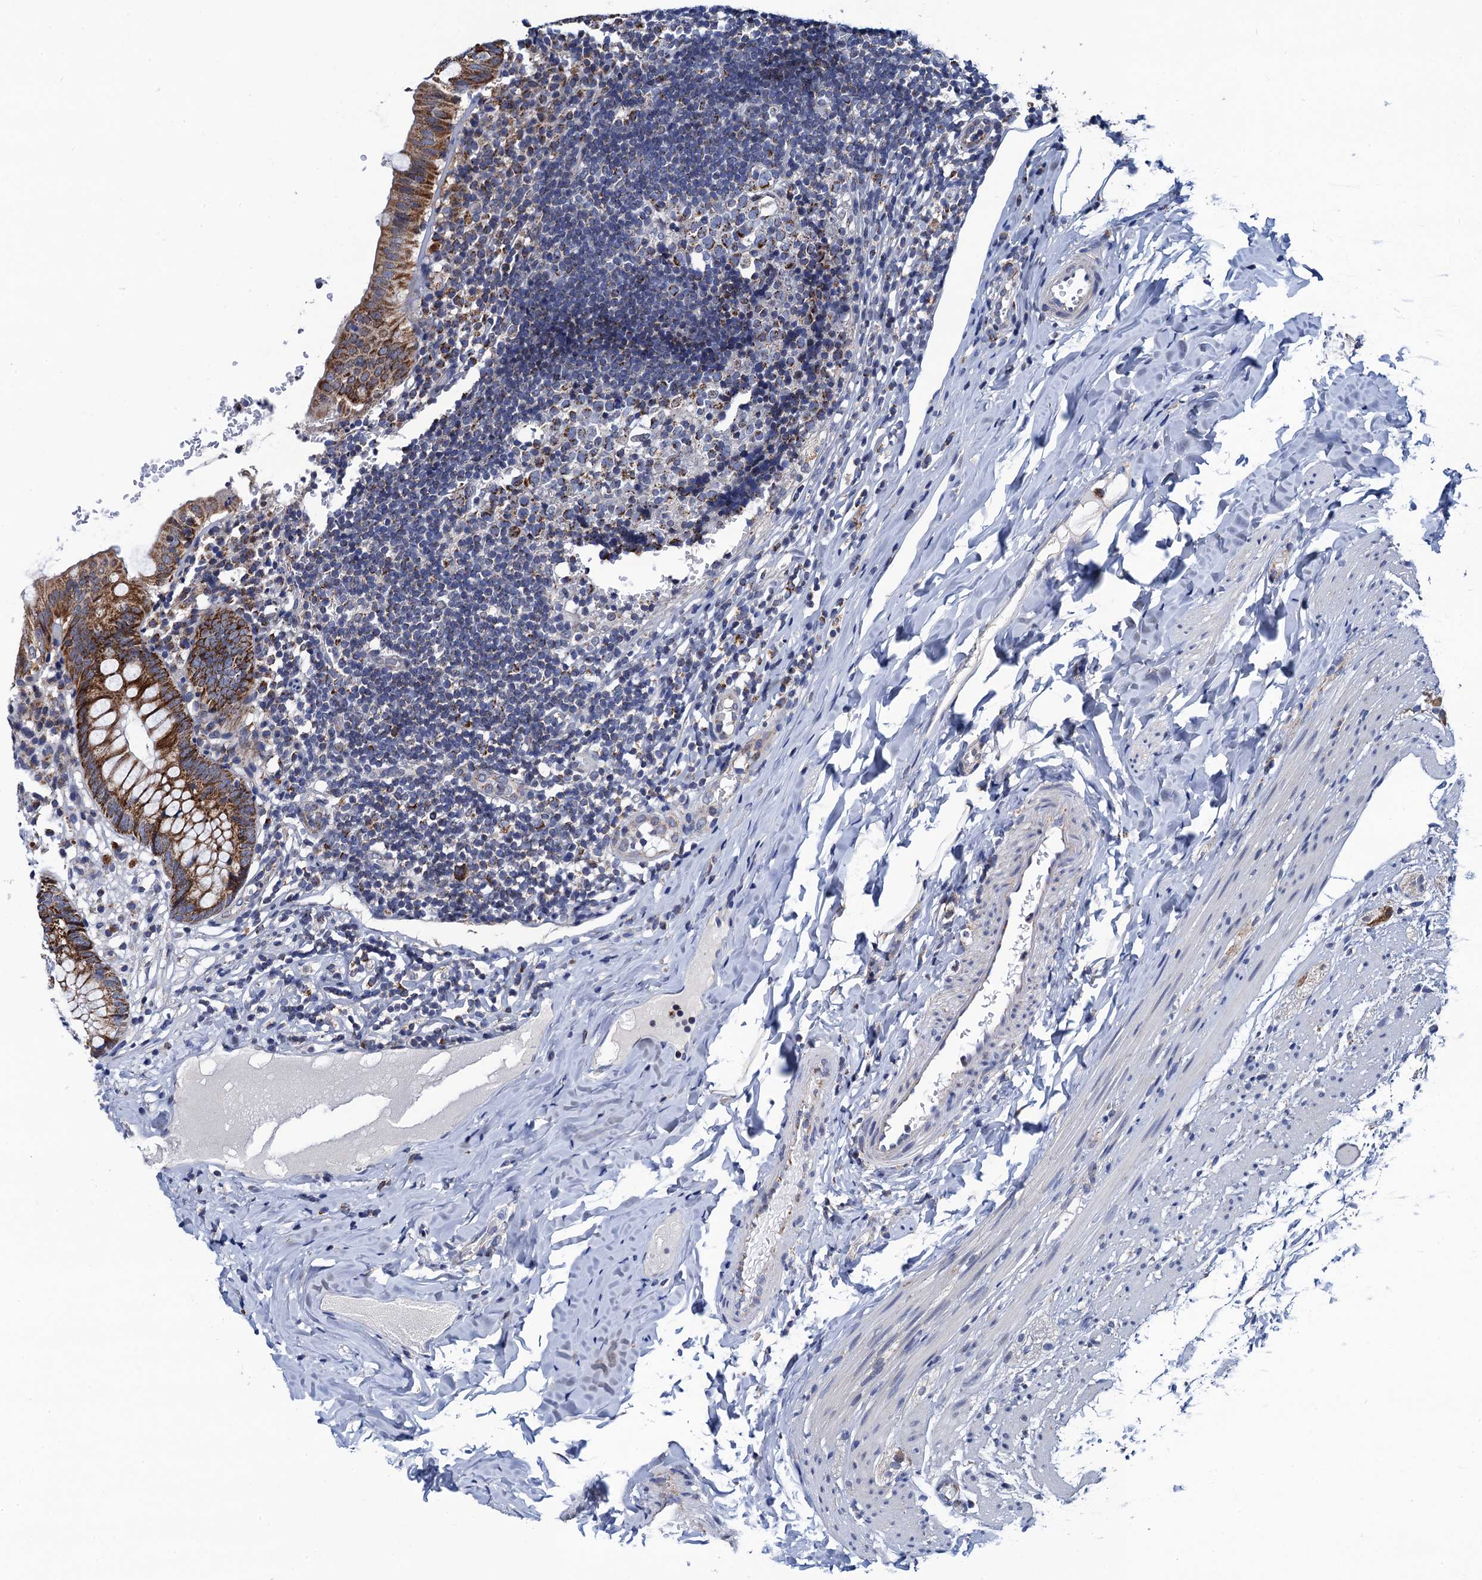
{"staining": {"intensity": "strong", "quantity": ">75%", "location": "cytoplasmic/membranous"}, "tissue": "appendix", "cell_type": "Glandular cells", "image_type": "normal", "snomed": [{"axis": "morphology", "description": "Normal tissue, NOS"}, {"axis": "topography", "description": "Appendix"}], "caption": "High-magnification brightfield microscopy of normal appendix stained with DAB (3,3'-diaminobenzidine) (brown) and counterstained with hematoxylin (blue). glandular cells exhibit strong cytoplasmic/membranous positivity is identified in about>75% of cells.", "gene": "PTCD3", "patient": {"sex": "male", "age": 8}}